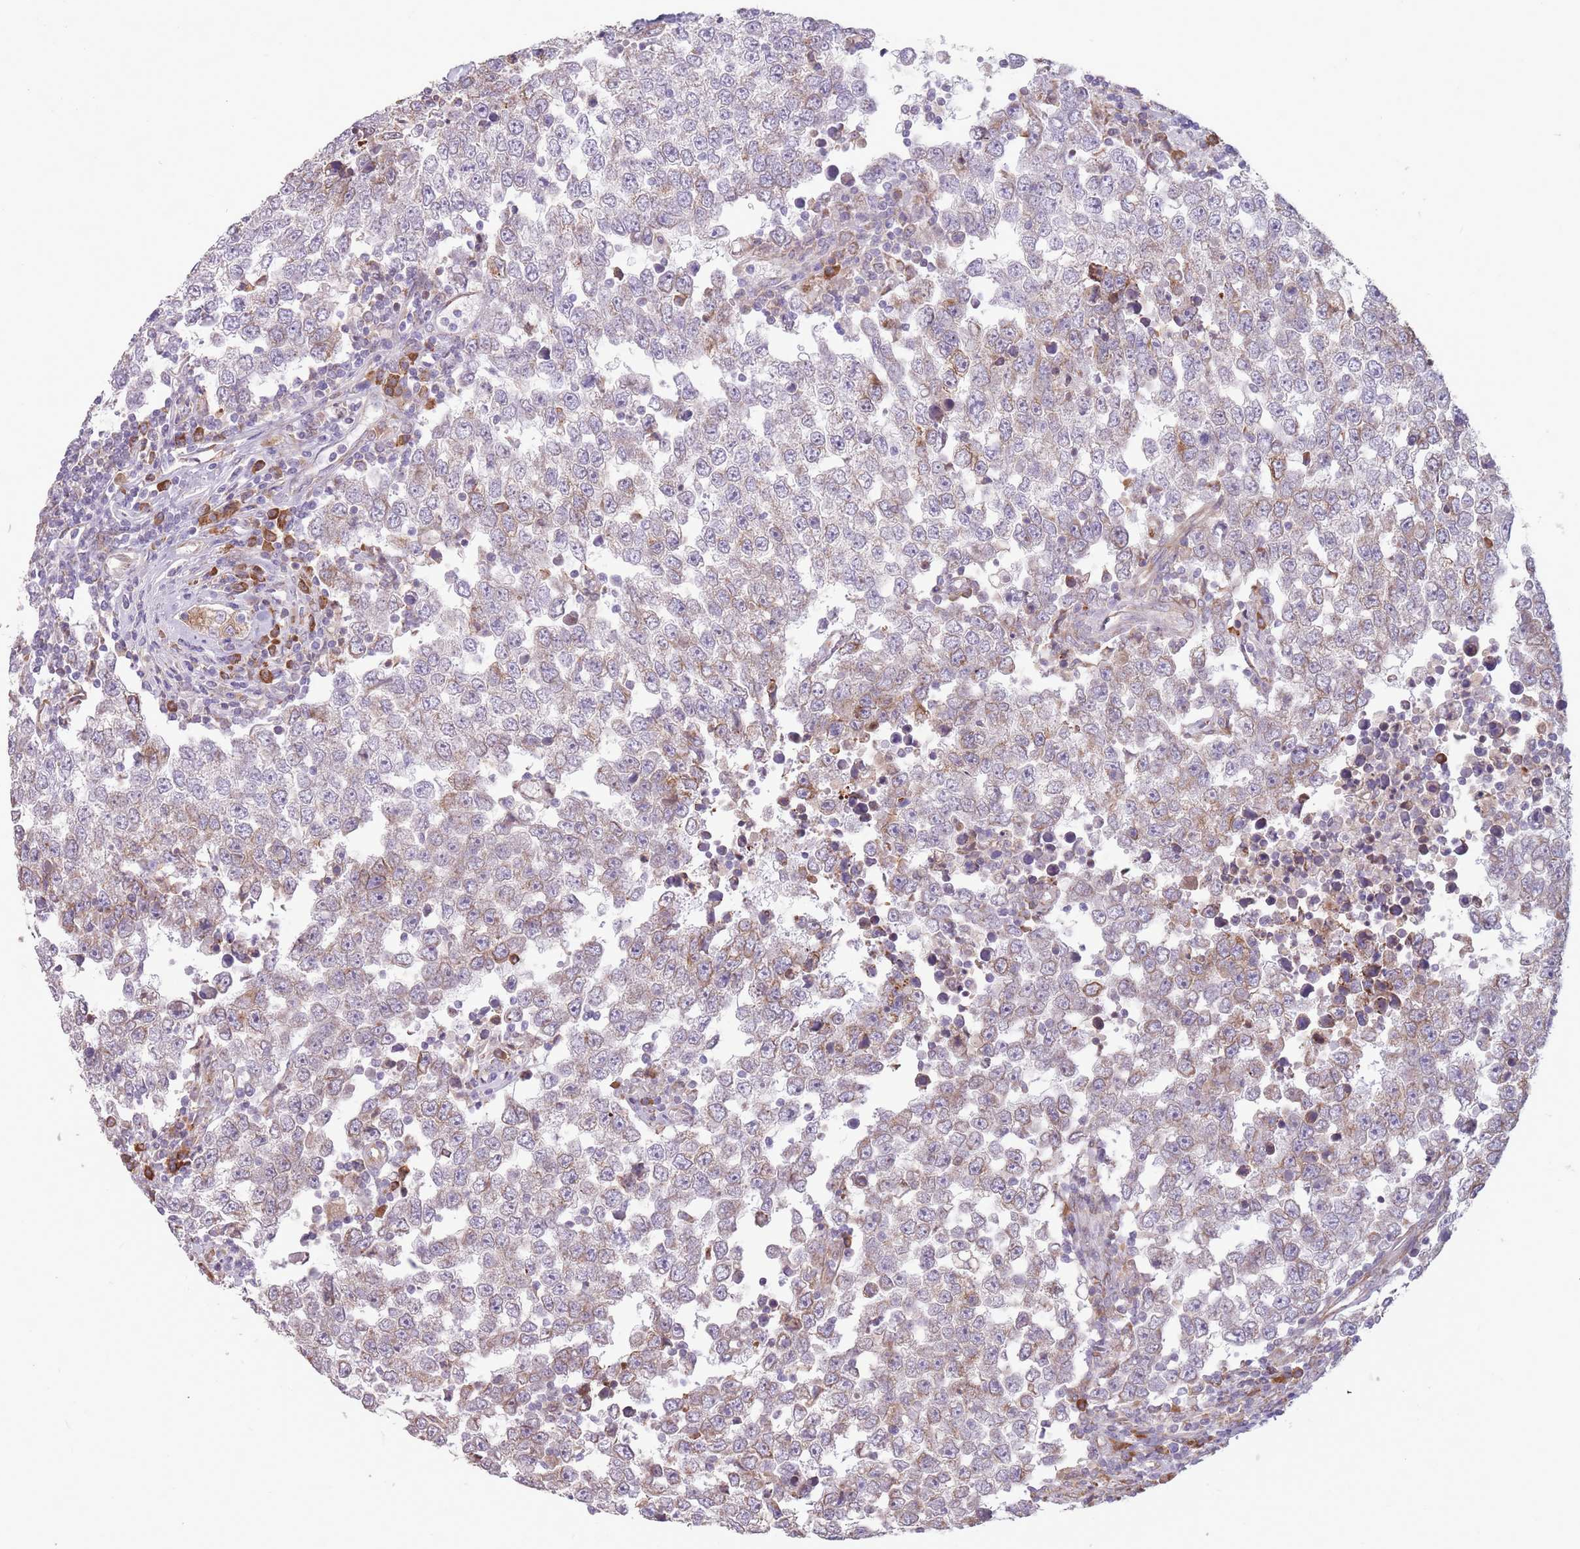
{"staining": {"intensity": "weak", "quantity": "25%-75%", "location": "cytoplasmic/membranous"}, "tissue": "testis cancer", "cell_type": "Tumor cells", "image_type": "cancer", "snomed": [{"axis": "morphology", "description": "Seminoma, NOS"}, {"axis": "morphology", "description": "Carcinoma, Embryonal, NOS"}, {"axis": "topography", "description": "Testis"}], "caption": "Weak cytoplasmic/membranous protein staining is seen in approximately 25%-75% of tumor cells in testis embryonal carcinoma. Nuclei are stained in blue.", "gene": "TRAPPC5", "patient": {"sex": "male", "age": 28}}